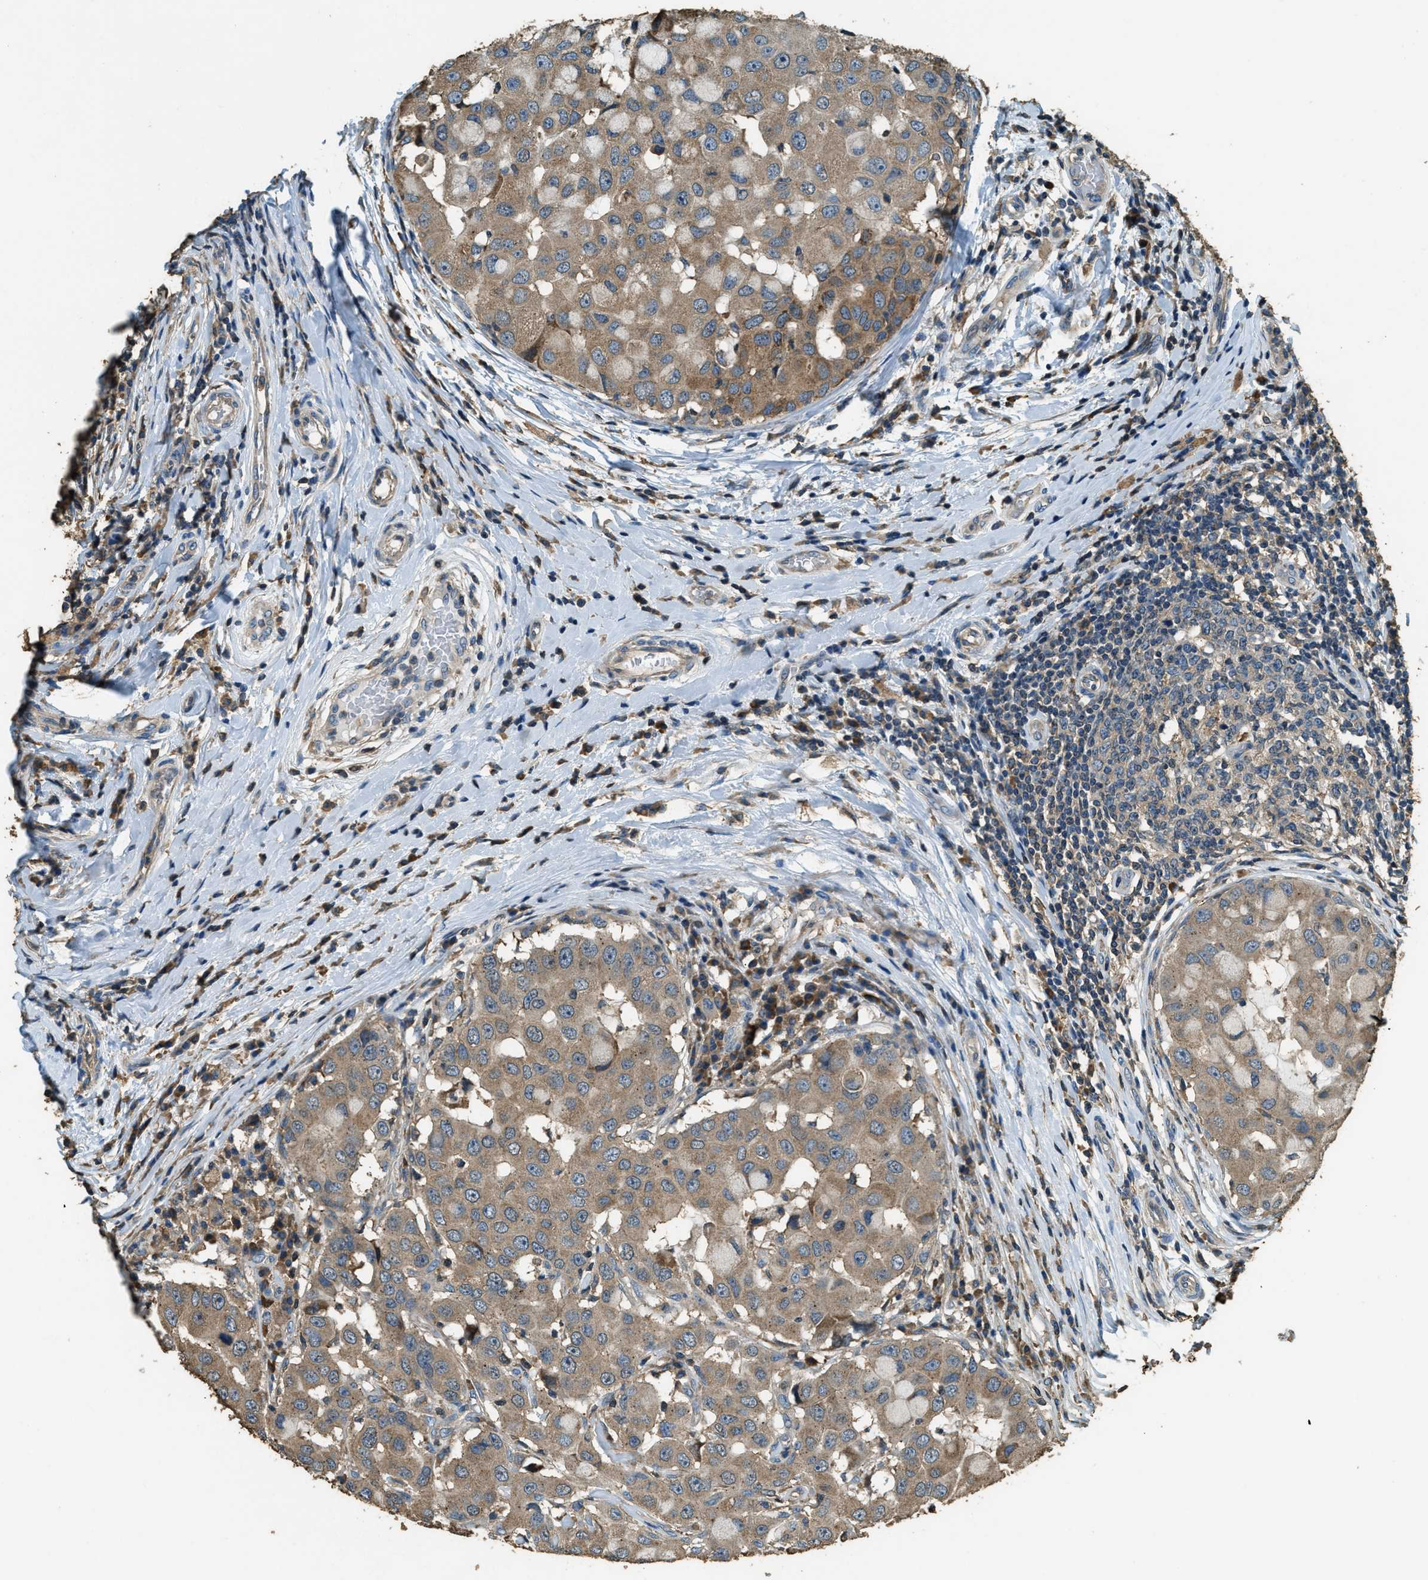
{"staining": {"intensity": "moderate", "quantity": ">75%", "location": "cytoplasmic/membranous"}, "tissue": "breast cancer", "cell_type": "Tumor cells", "image_type": "cancer", "snomed": [{"axis": "morphology", "description": "Duct carcinoma"}, {"axis": "topography", "description": "Breast"}], "caption": "Immunohistochemistry micrograph of breast cancer stained for a protein (brown), which demonstrates medium levels of moderate cytoplasmic/membranous staining in approximately >75% of tumor cells.", "gene": "ERGIC1", "patient": {"sex": "female", "age": 27}}